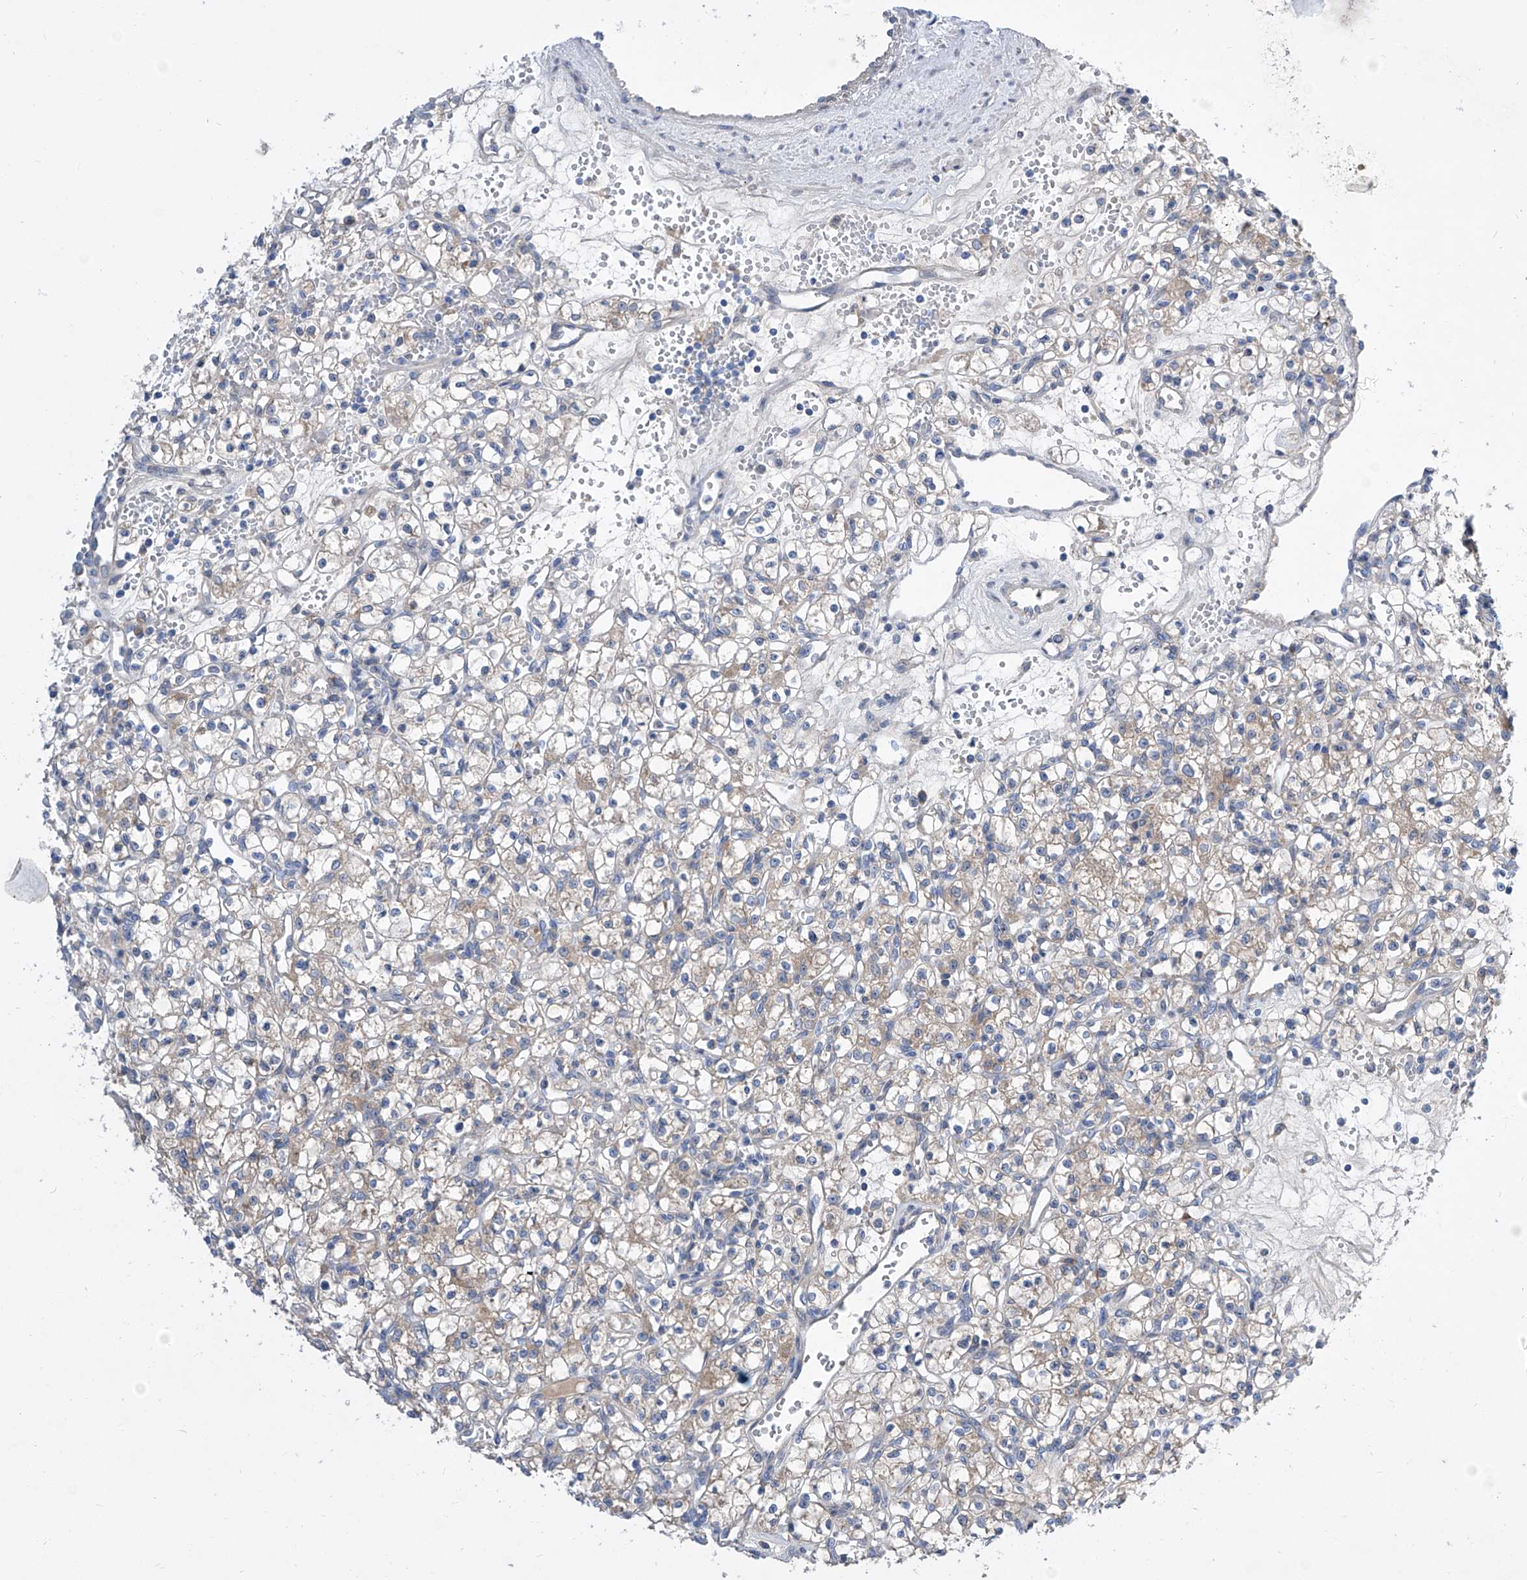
{"staining": {"intensity": "weak", "quantity": "25%-75%", "location": "cytoplasmic/membranous"}, "tissue": "renal cancer", "cell_type": "Tumor cells", "image_type": "cancer", "snomed": [{"axis": "morphology", "description": "Adenocarcinoma, NOS"}, {"axis": "topography", "description": "Kidney"}], "caption": "Tumor cells display low levels of weak cytoplasmic/membranous expression in approximately 25%-75% of cells in human adenocarcinoma (renal).", "gene": "SRBD1", "patient": {"sex": "female", "age": 59}}